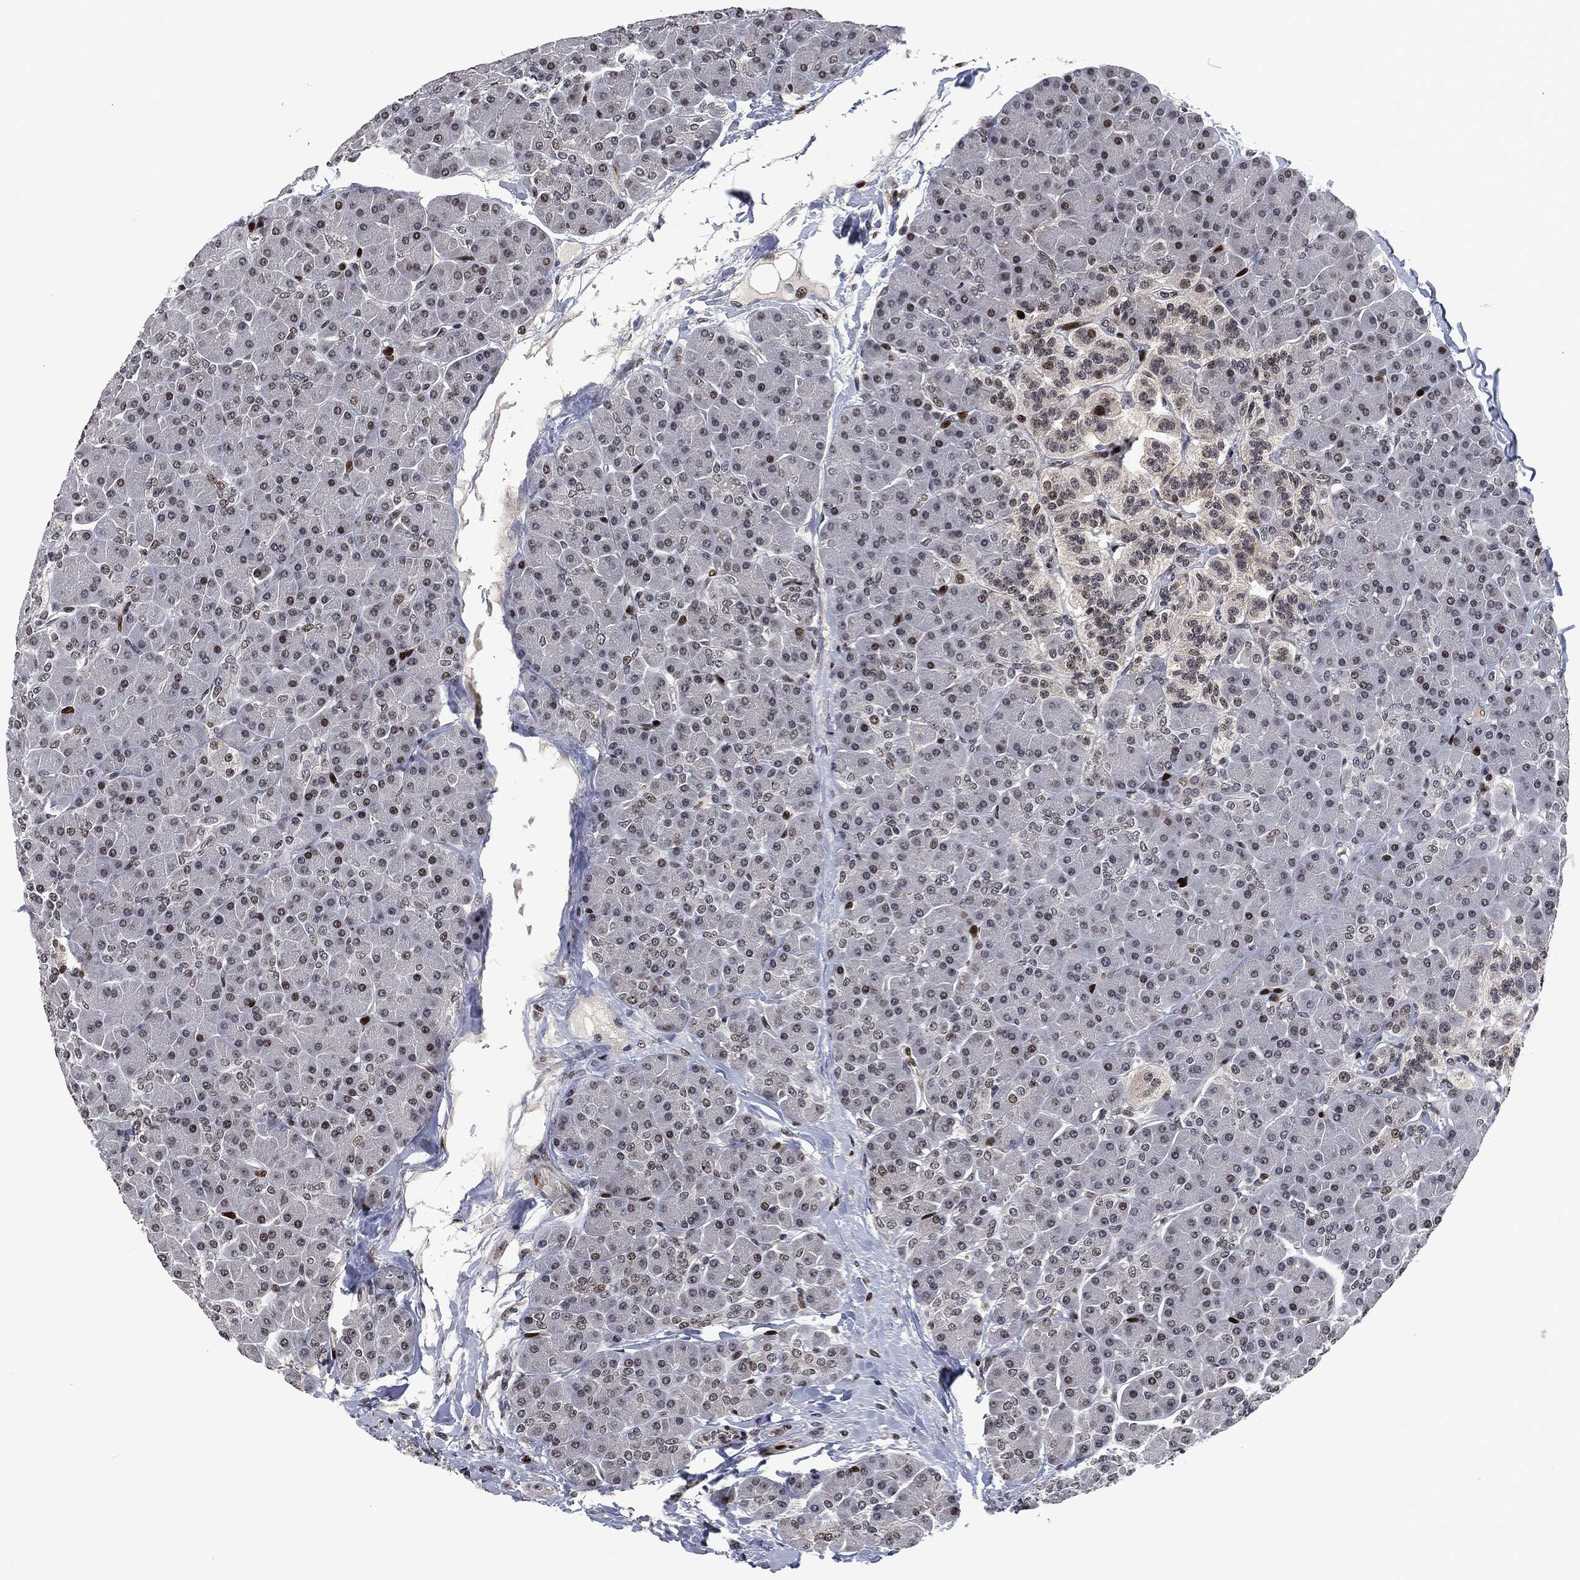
{"staining": {"intensity": "moderate", "quantity": "<25%", "location": "nuclear"}, "tissue": "pancreas", "cell_type": "Exocrine glandular cells", "image_type": "normal", "snomed": [{"axis": "morphology", "description": "Normal tissue, NOS"}, {"axis": "topography", "description": "Pancreas"}], "caption": "A micrograph of pancreas stained for a protein exhibits moderate nuclear brown staining in exocrine glandular cells. Using DAB (3,3'-diaminobenzidine) (brown) and hematoxylin (blue) stains, captured at high magnification using brightfield microscopy.", "gene": "EGFR", "patient": {"sex": "female", "age": 44}}